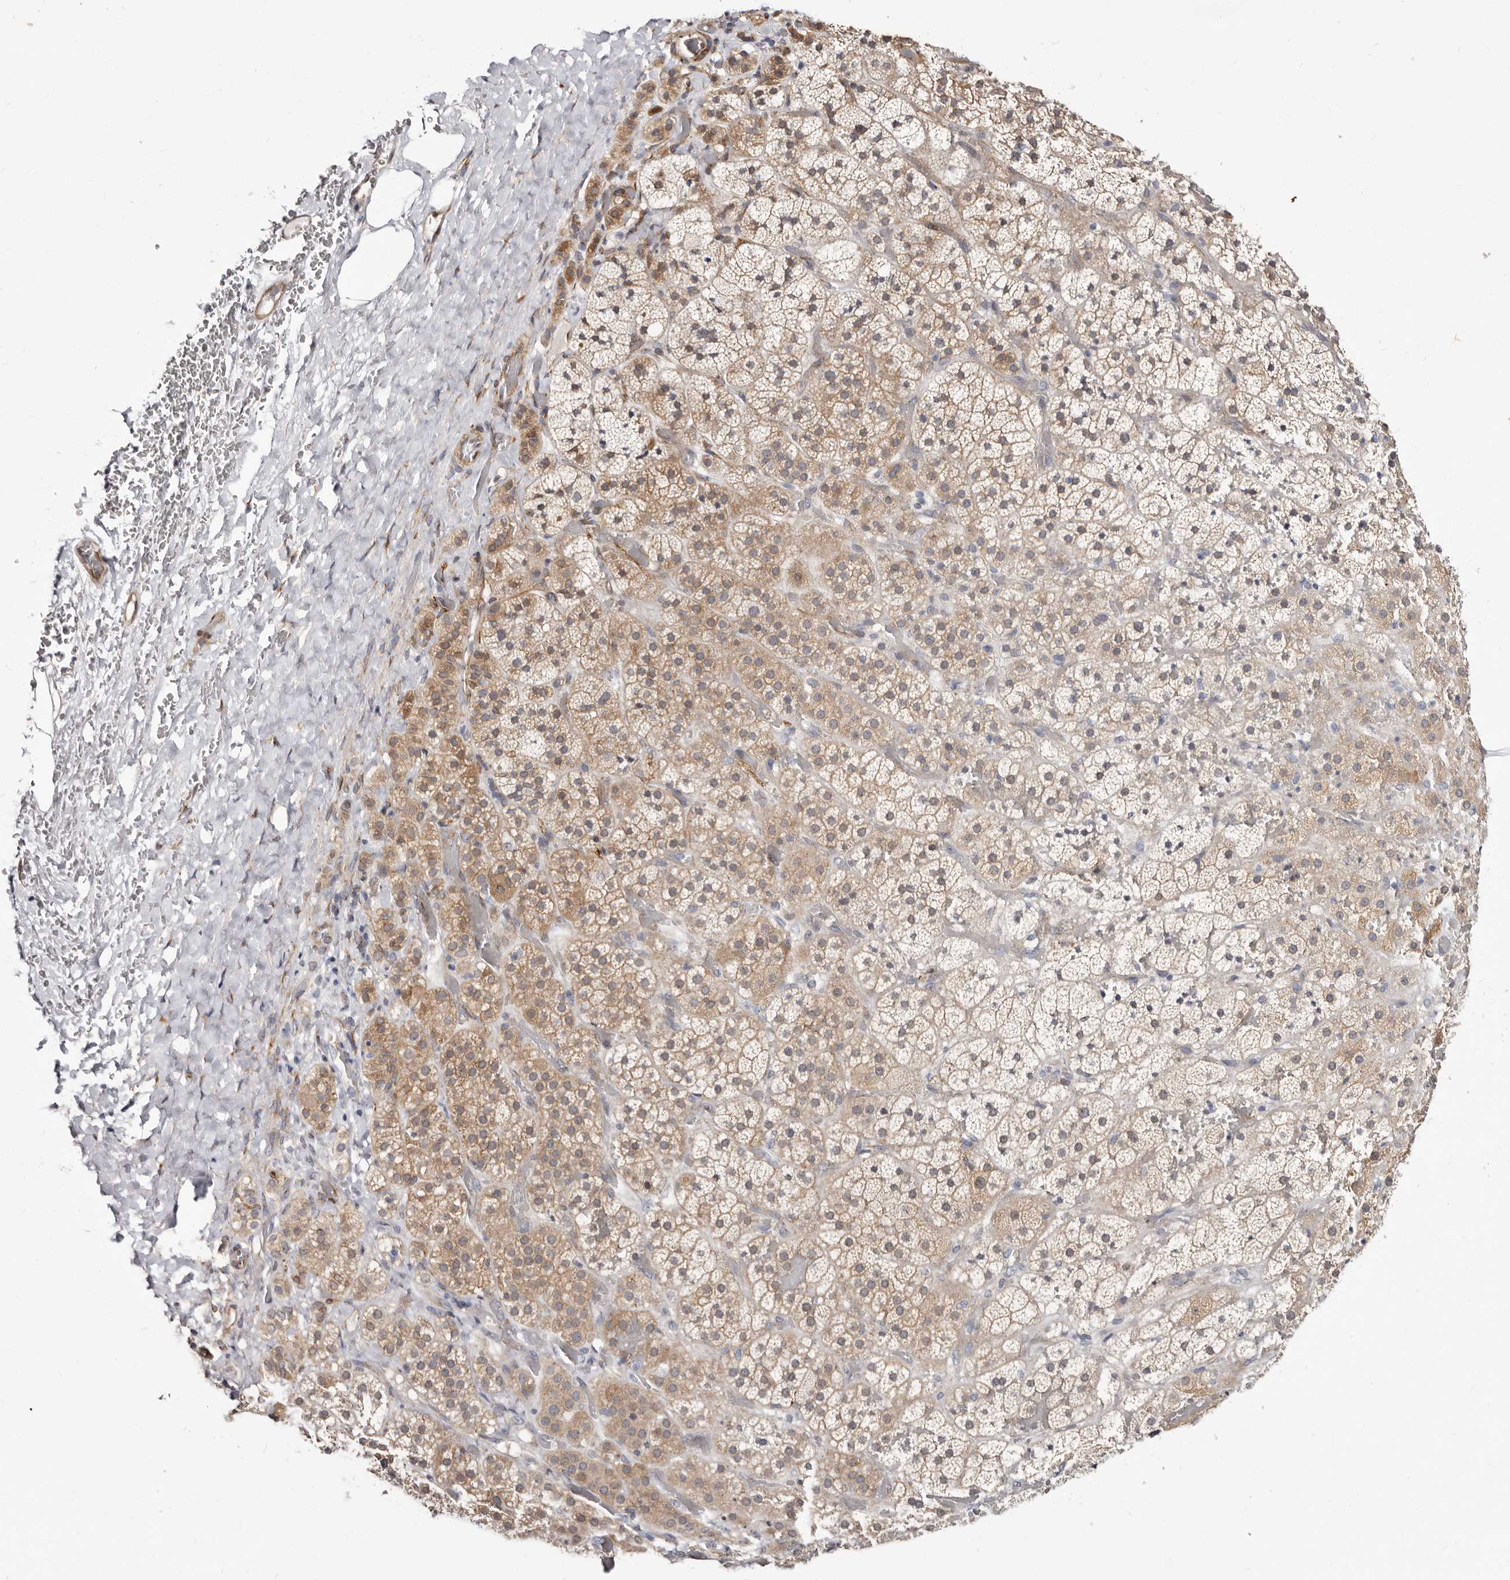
{"staining": {"intensity": "moderate", "quantity": ">75%", "location": "cytoplasmic/membranous"}, "tissue": "adrenal gland", "cell_type": "Glandular cells", "image_type": "normal", "snomed": [{"axis": "morphology", "description": "Normal tissue, NOS"}, {"axis": "topography", "description": "Adrenal gland"}], "caption": "Protein expression analysis of unremarkable human adrenal gland reveals moderate cytoplasmic/membranous expression in about >75% of glandular cells. (DAB (3,3'-diaminobenzidine) IHC with brightfield microscopy, high magnification).", "gene": "KLHL4", "patient": {"sex": "male", "age": 57}}